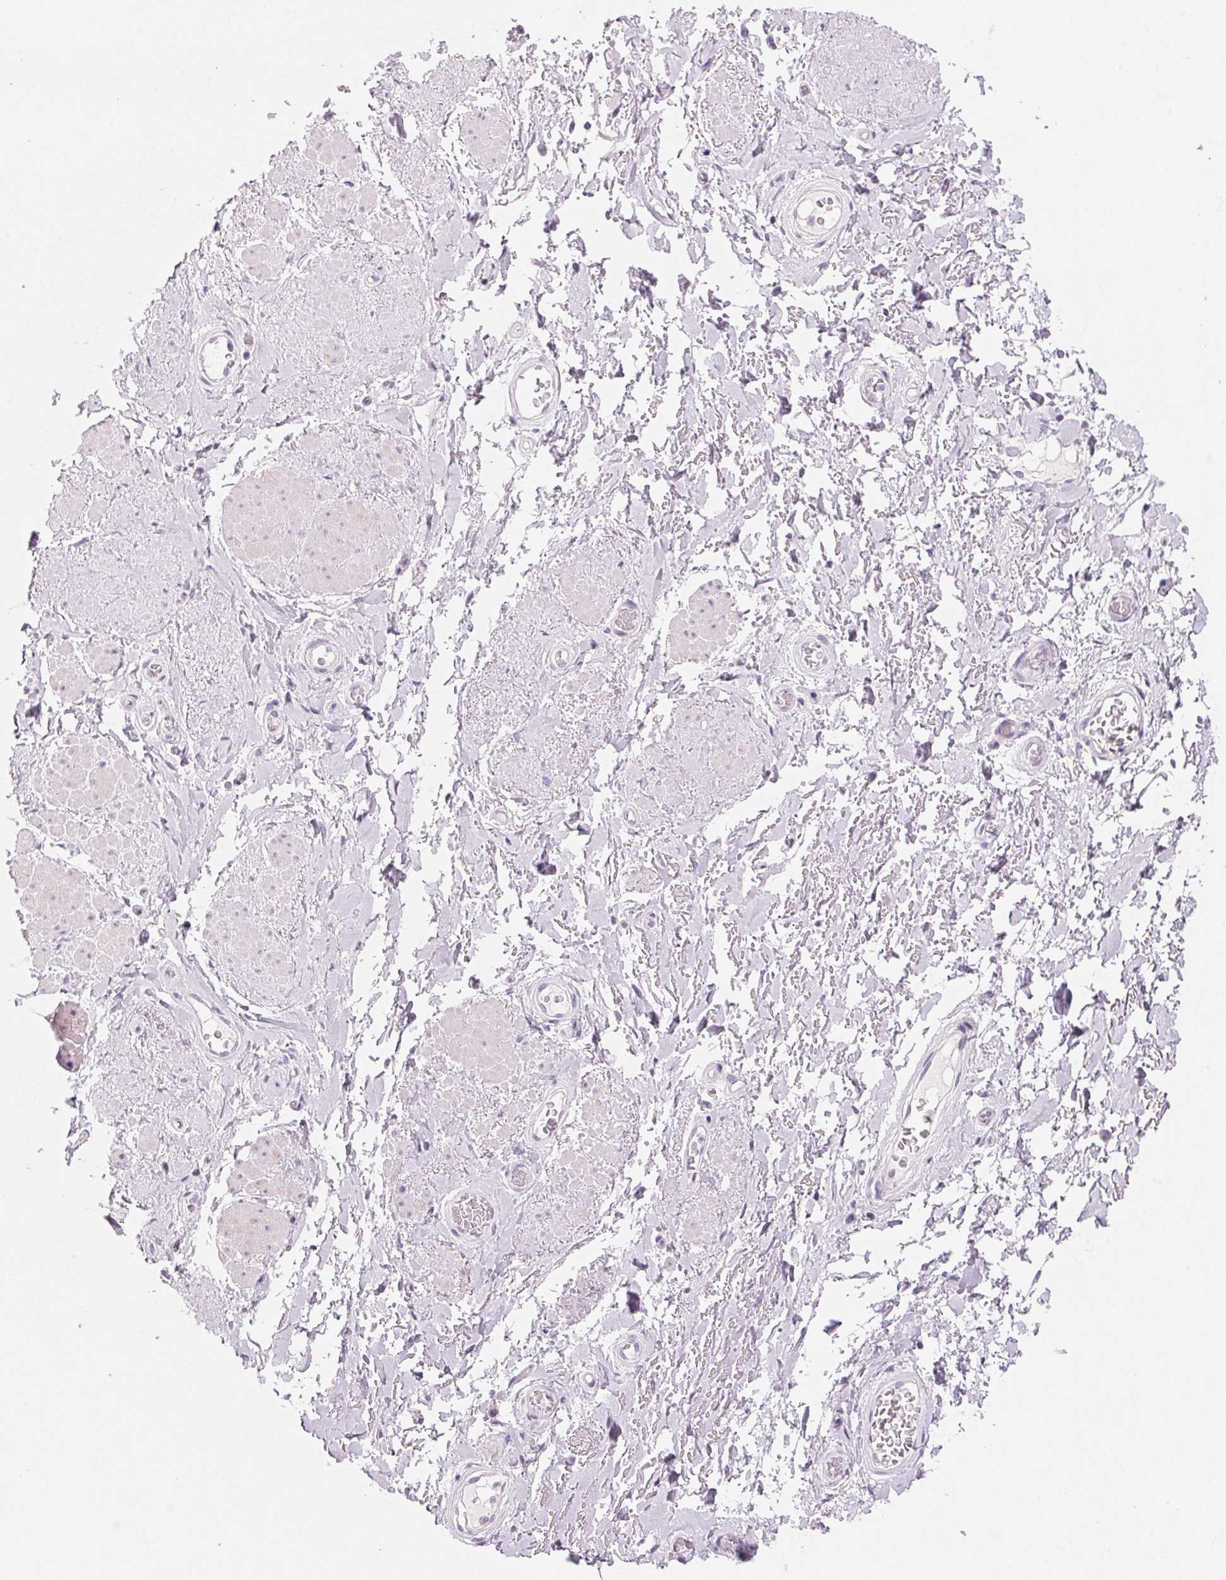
{"staining": {"intensity": "negative", "quantity": "none", "location": "none"}, "tissue": "adipose tissue", "cell_type": "Adipocytes", "image_type": "normal", "snomed": [{"axis": "morphology", "description": "Normal tissue, NOS"}, {"axis": "topography", "description": "Anal"}, {"axis": "topography", "description": "Peripheral nerve tissue"}], "caption": "IHC of normal human adipose tissue exhibits no expression in adipocytes. (Stains: DAB (3,3'-diaminobenzidine) immunohistochemistry with hematoxylin counter stain, Microscopy: brightfield microscopy at high magnification).", "gene": "CYP11B1", "patient": {"sex": "male", "age": 53}}